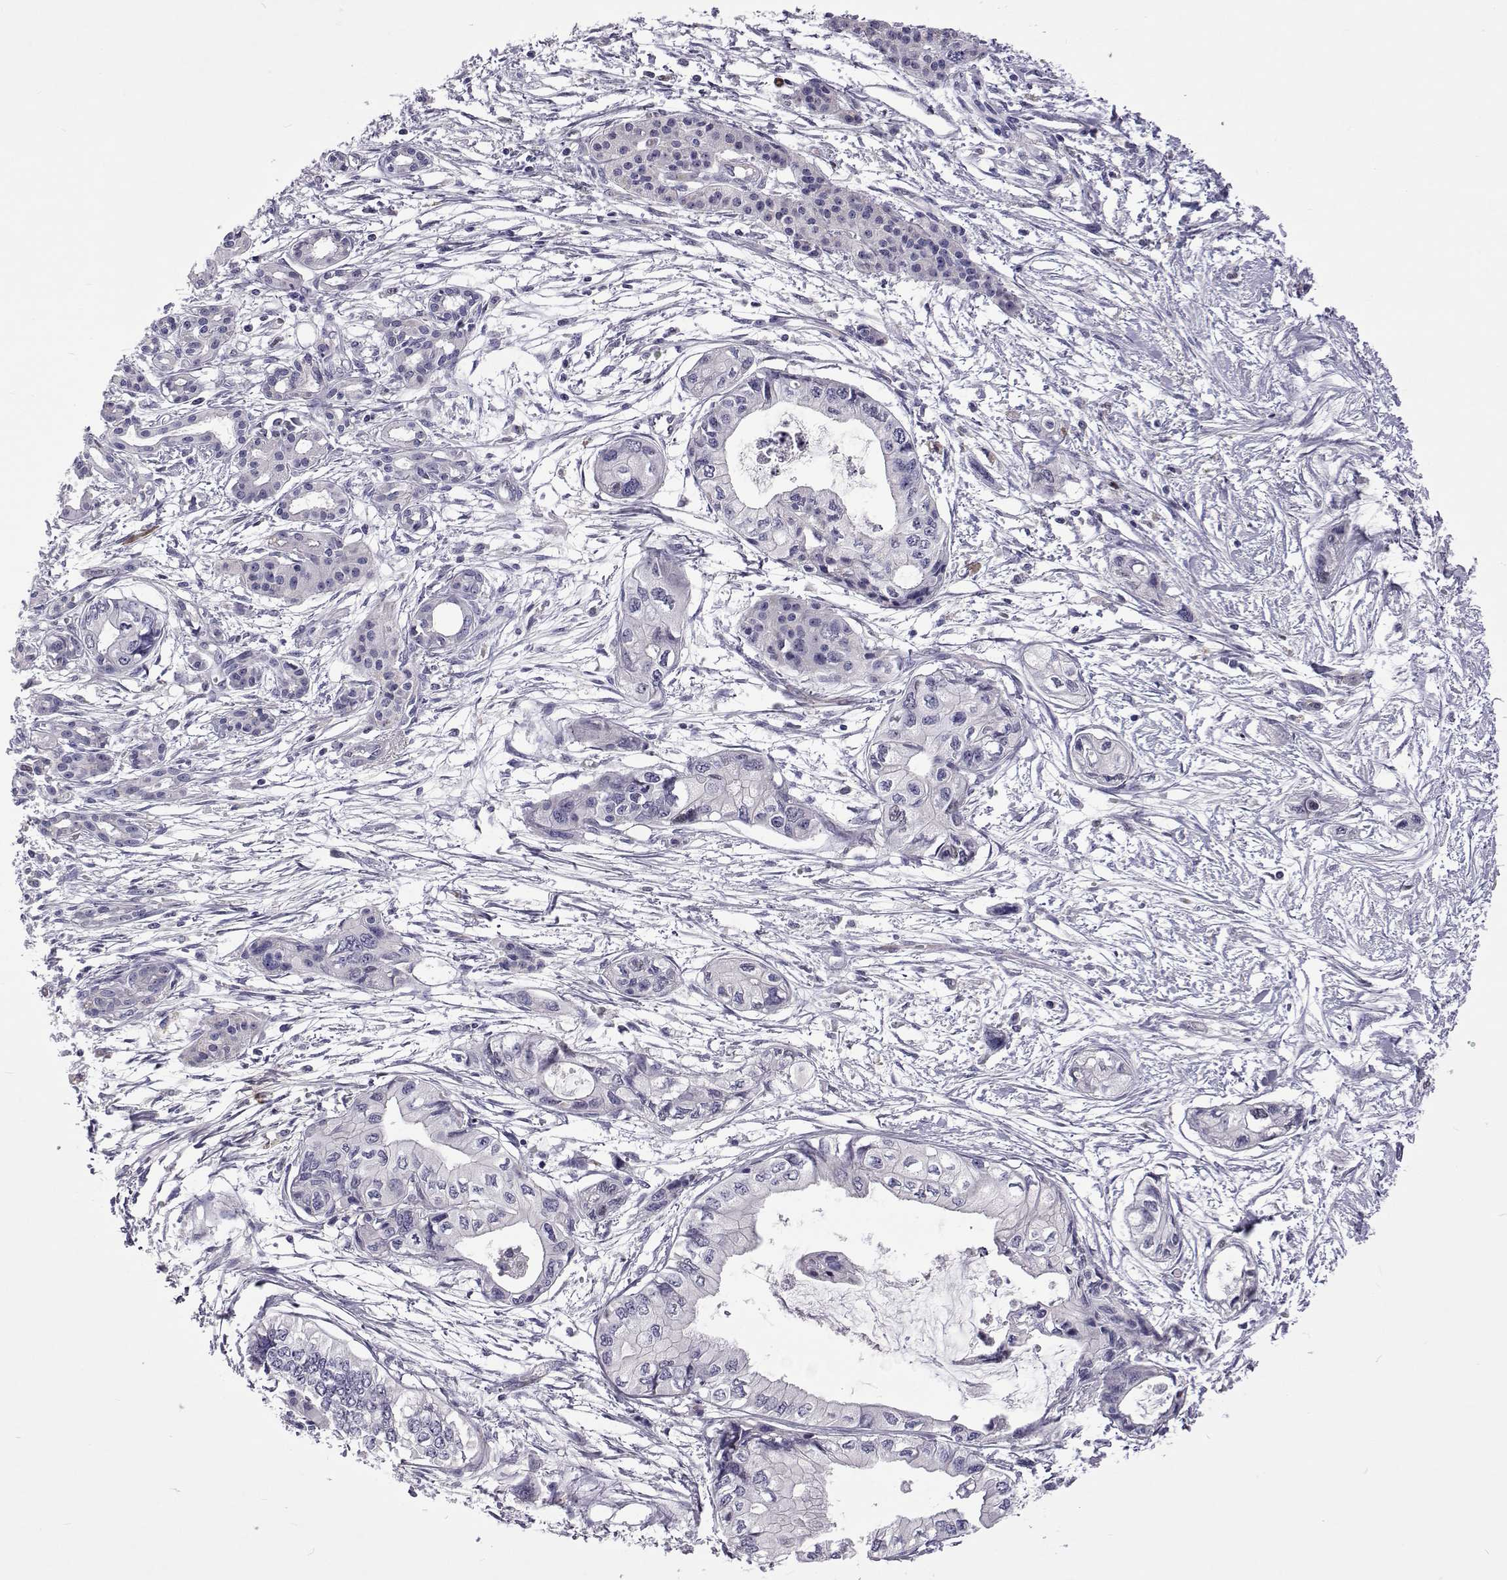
{"staining": {"intensity": "negative", "quantity": "none", "location": "none"}, "tissue": "pancreatic cancer", "cell_type": "Tumor cells", "image_type": "cancer", "snomed": [{"axis": "morphology", "description": "Adenocarcinoma, NOS"}, {"axis": "topography", "description": "Pancreas"}], "caption": "The micrograph displays no staining of tumor cells in pancreatic adenocarcinoma. The staining was performed using DAB to visualize the protein expression in brown, while the nuclei were stained in blue with hematoxylin (Magnification: 20x).", "gene": "TCF15", "patient": {"sex": "female", "age": 76}}